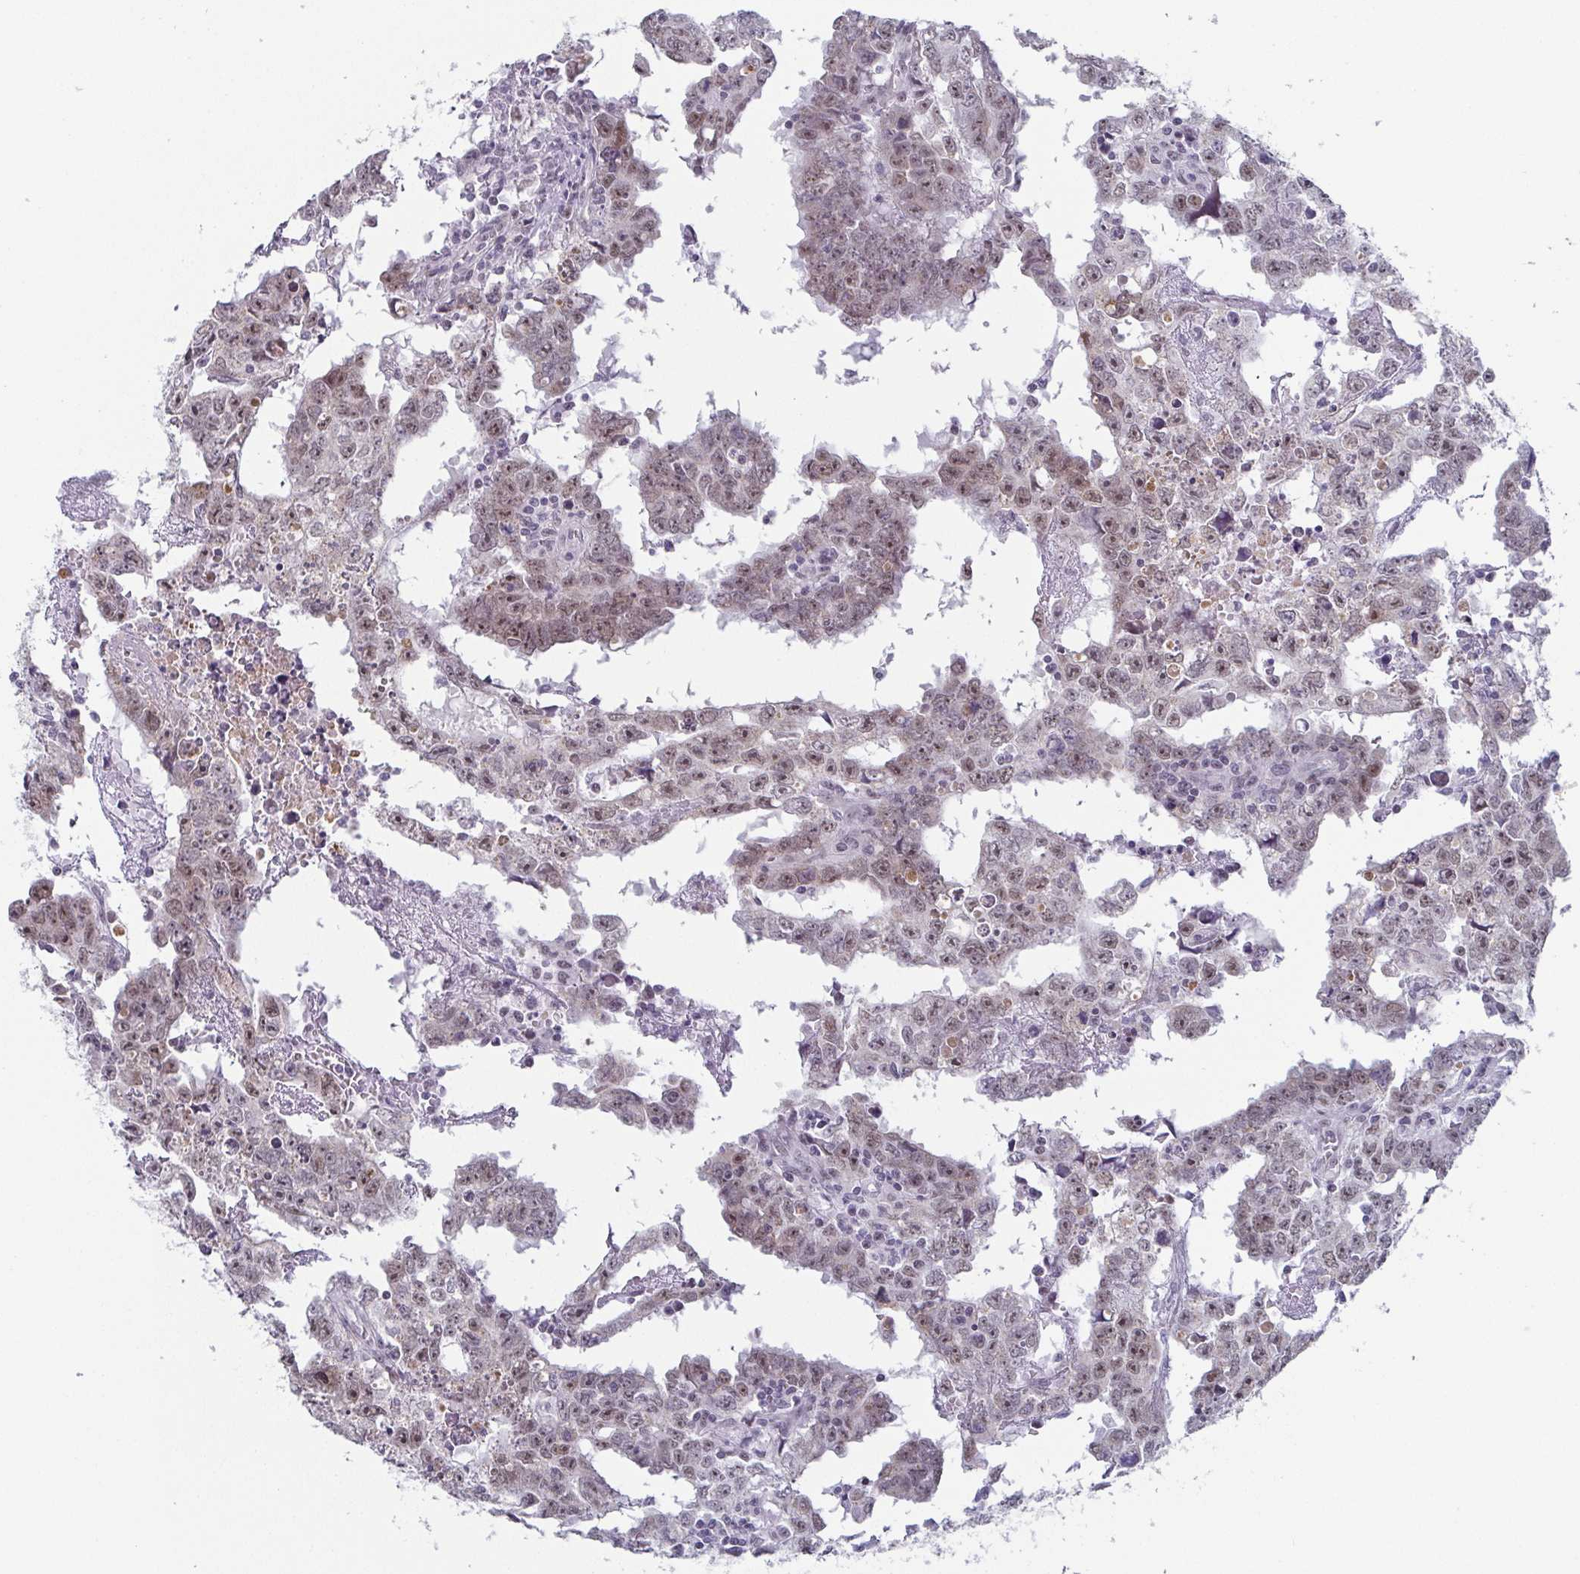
{"staining": {"intensity": "moderate", "quantity": ">75%", "location": "nuclear"}, "tissue": "testis cancer", "cell_type": "Tumor cells", "image_type": "cancer", "snomed": [{"axis": "morphology", "description": "Carcinoma, Embryonal, NOS"}, {"axis": "topography", "description": "Testis"}], "caption": "Tumor cells demonstrate medium levels of moderate nuclear expression in approximately >75% of cells in human embryonal carcinoma (testis).", "gene": "EXOSC7", "patient": {"sex": "male", "age": 22}}